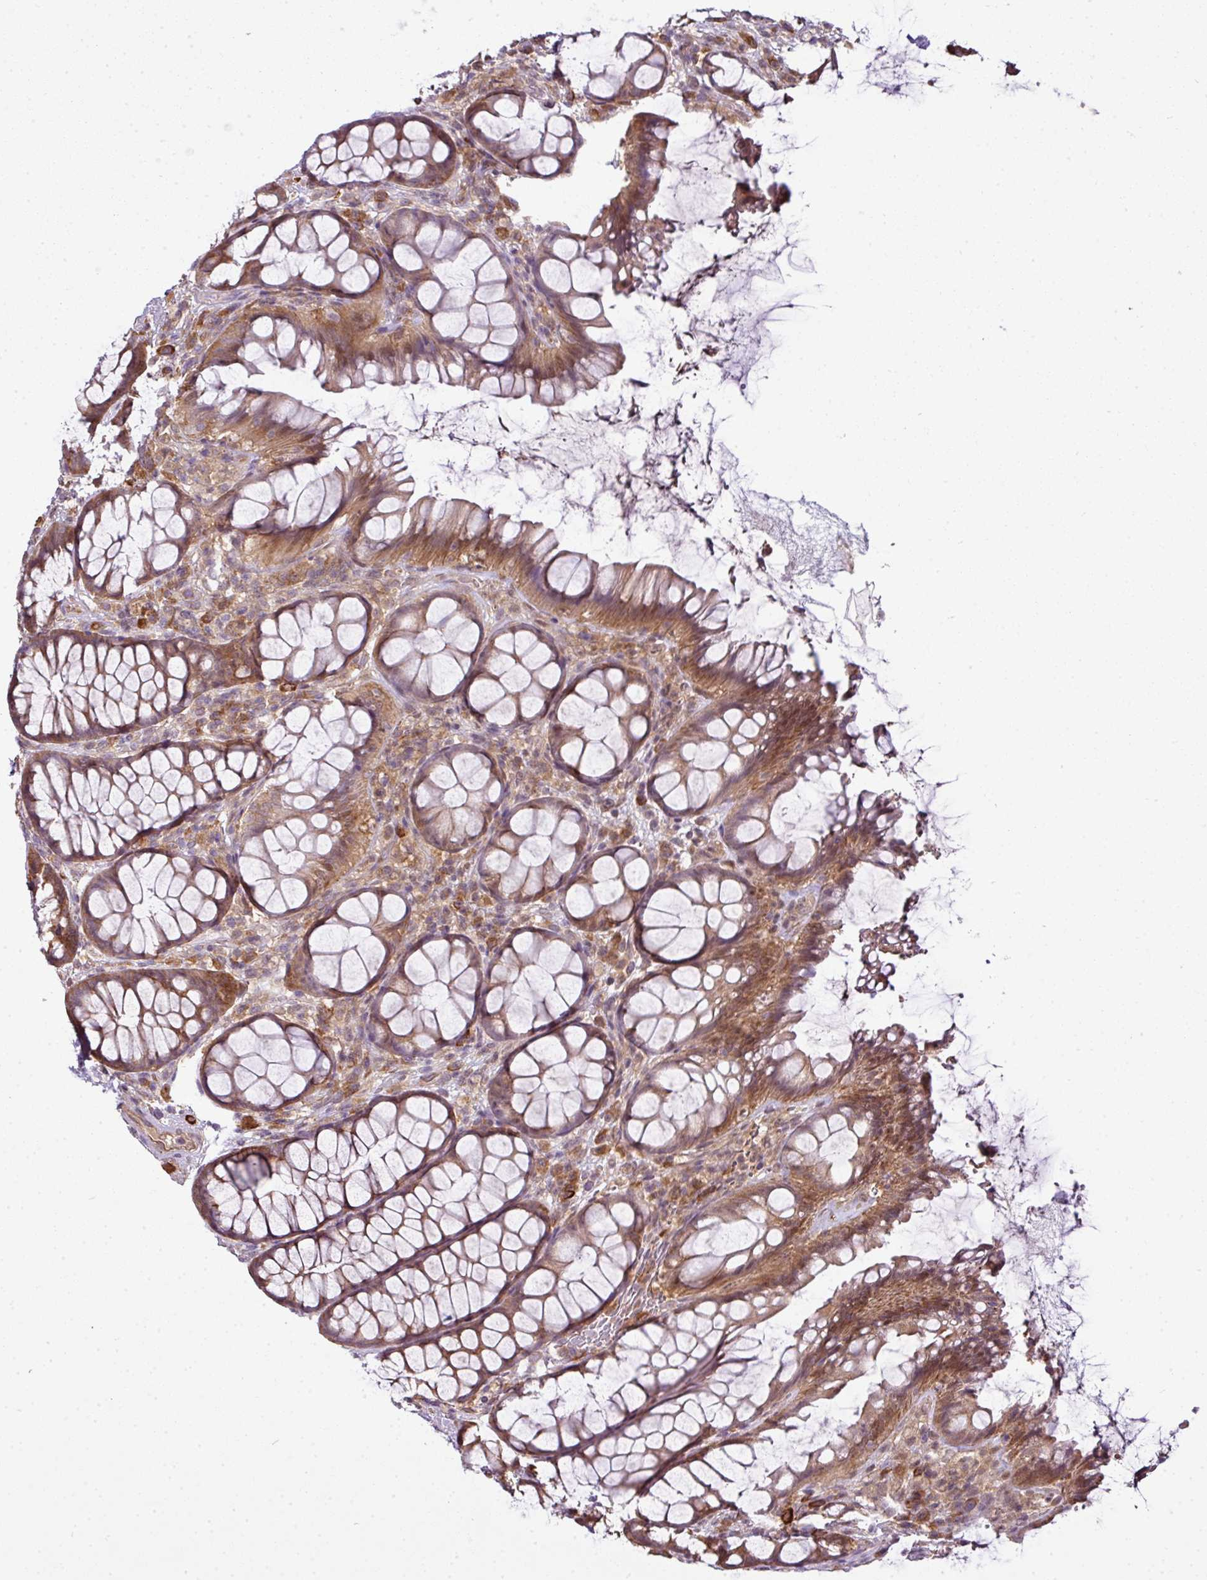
{"staining": {"intensity": "strong", "quantity": ">75%", "location": "cytoplasmic/membranous"}, "tissue": "rectum", "cell_type": "Glandular cells", "image_type": "normal", "snomed": [{"axis": "morphology", "description": "Normal tissue, NOS"}, {"axis": "topography", "description": "Rectum"}], "caption": "IHC of benign rectum reveals high levels of strong cytoplasmic/membranous positivity in about >75% of glandular cells.", "gene": "RBM14", "patient": {"sex": "female", "age": 67}}